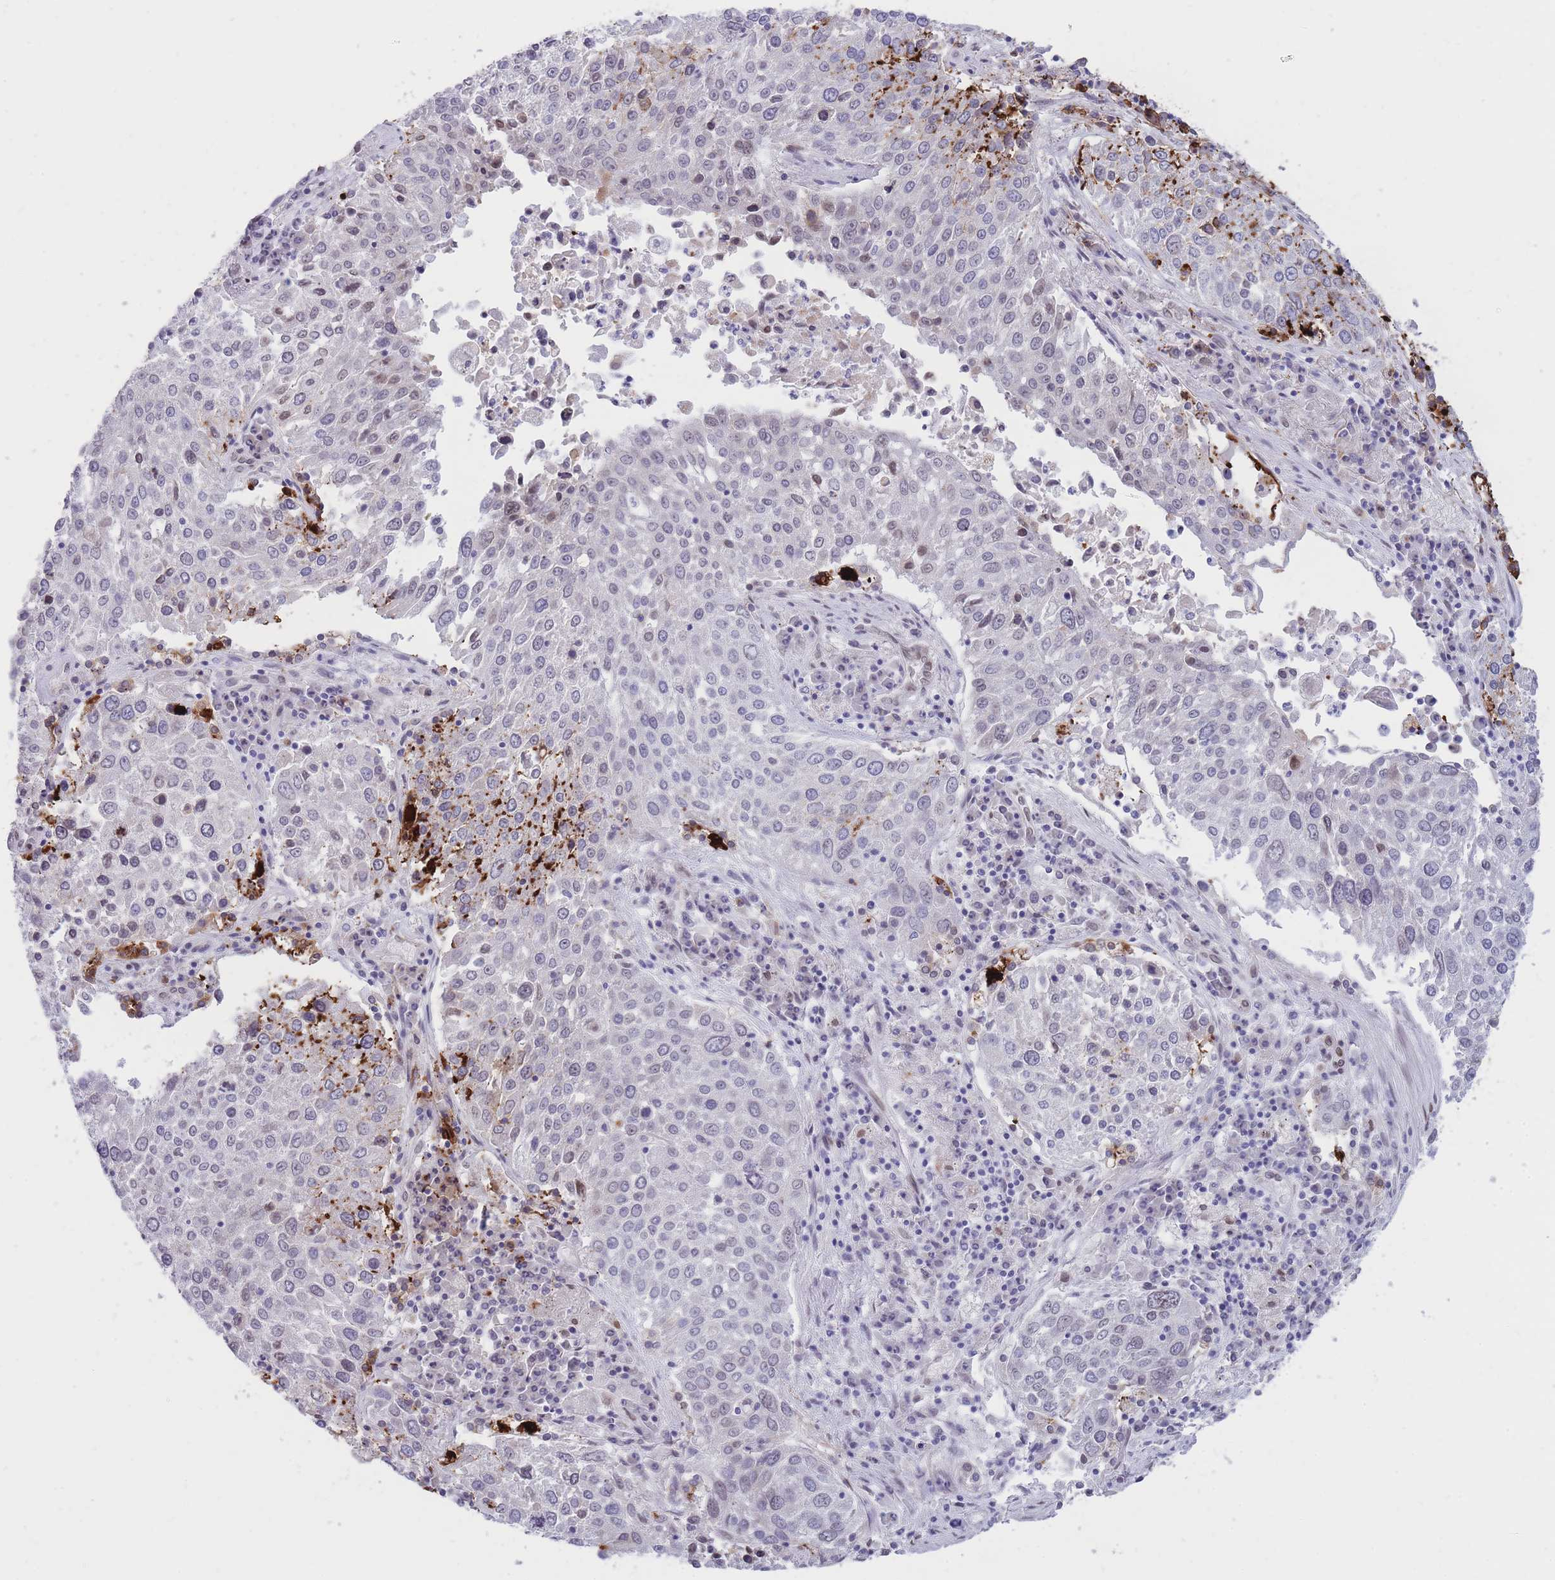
{"staining": {"intensity": "weak", "quantity": "<25%", "location": "nuclear"}, "tissue": "lung cancer", "cell_type": "Tumor cells", "image_type": "cancer", "snomed": [{"axis": "morphology", "description": "Squamous cell carcinoma, NOS"}, {"axis": "topography", "description": "Lung"}], "caption": "This micrograph is of lung squamous cell carcinoma stained with immunohistochemistry (IHC) to label a protein in brown with the nuclei are counter-stained blue. There is no positivity in tumor cells.", "gene": "HOOK2", "patient": {"sex": "male", "age": 65}}